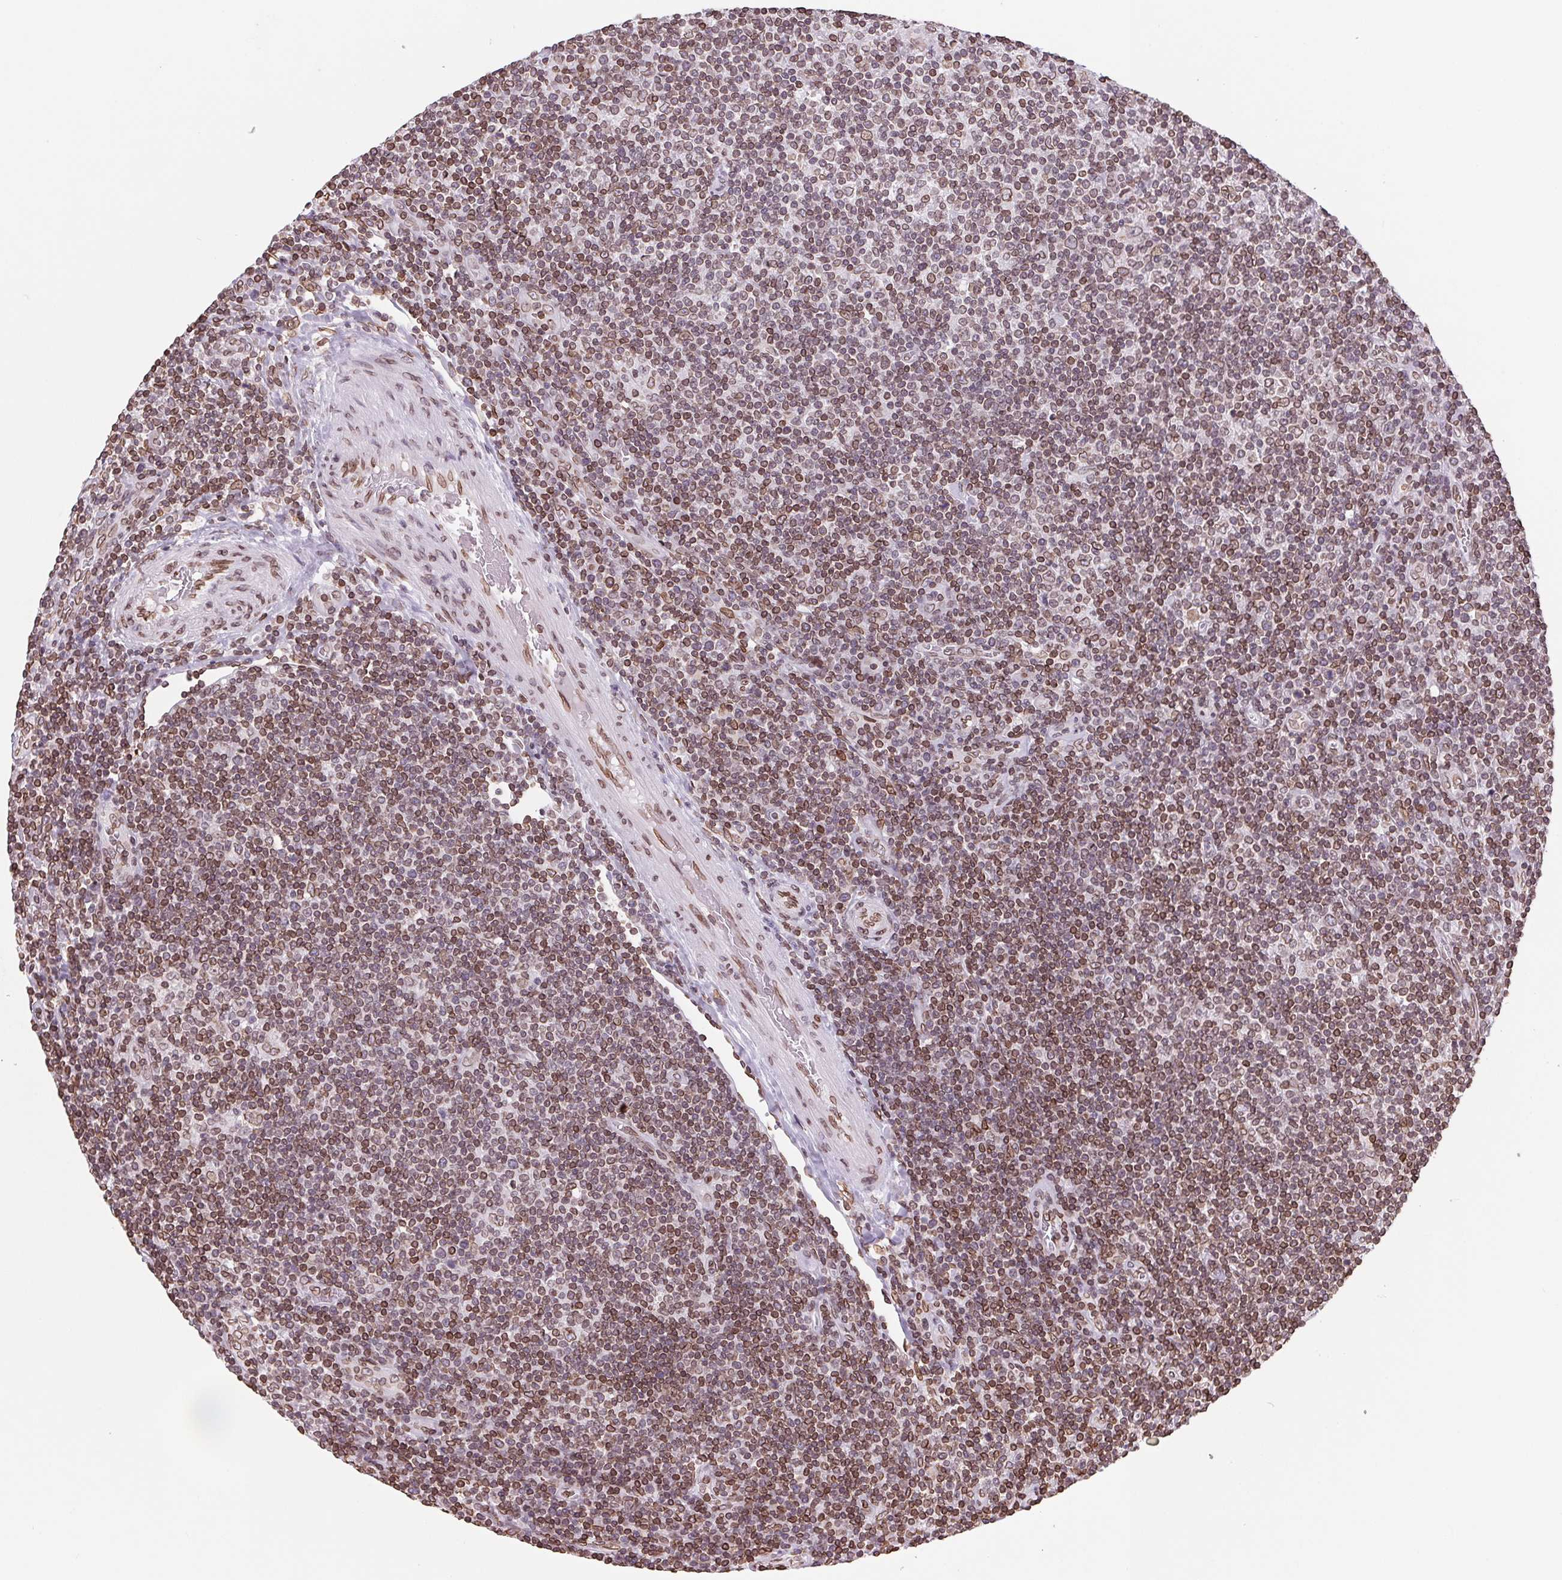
{"staining": {"intensity": "weak", "quantity": ">75%", "location": "cytoplasmic/membranous,nuclear"}, "tissue": "lymphoma", "cell_type": "Tumor cells", "image_type": "cancer", "snomed": [{"axis": "morphology", "description": "Hodgkin's disease, NOS"}, {"axis": "topography", "description": "Lymph node"}], "caption": "Lymphoma stained with immunohistochemistry (IHC) exhibits weak cytoplasmic/membranous and nuclear expression in approximately >75% of tumor cells.", "gene": "LMNB2", "patient": {"sex": "male", "age": 40}}